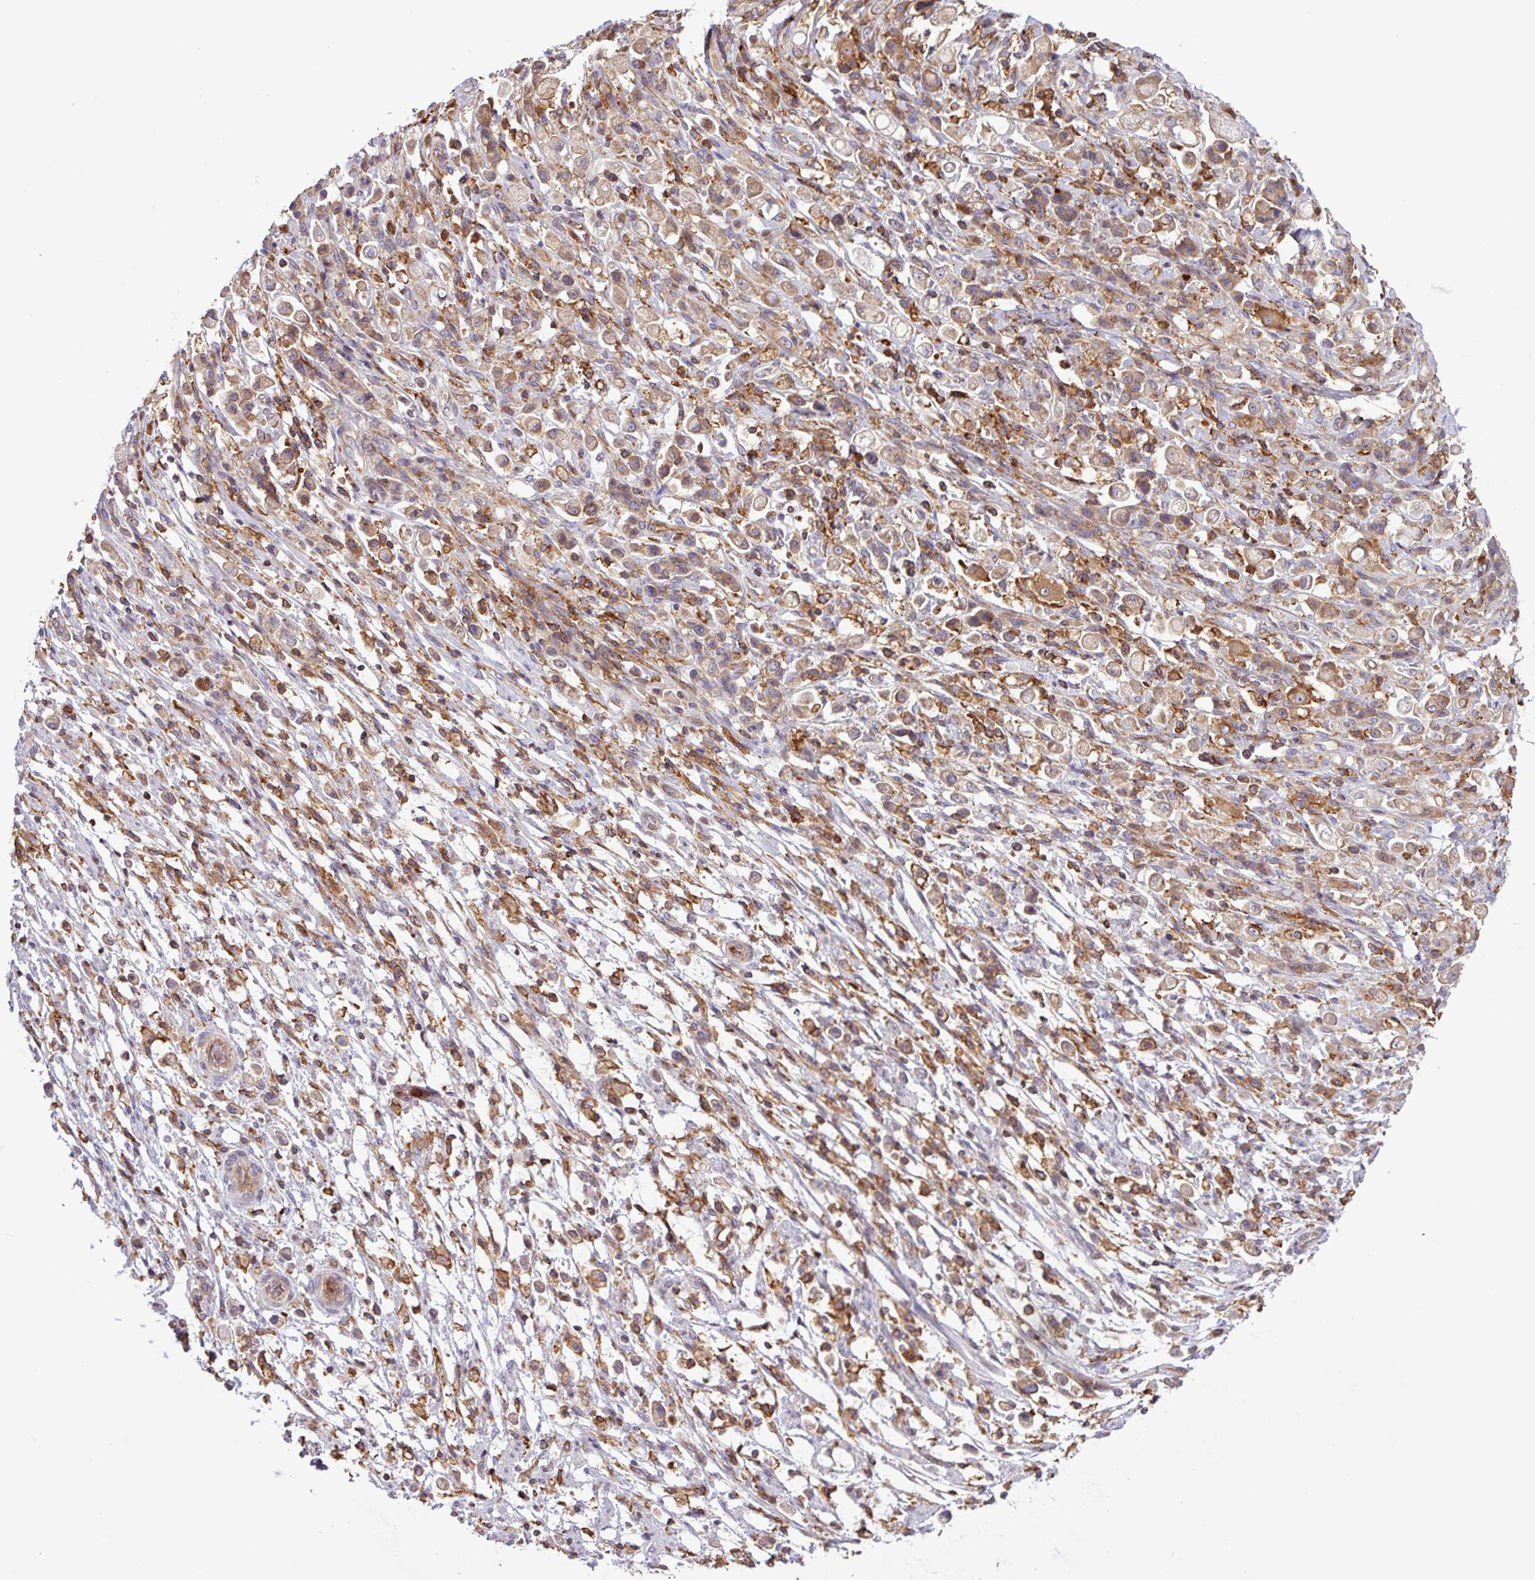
{"staining": {"intensity": "weak", "quantity": ">75%", "location": "cytoplasmic/membranous"}, "tissue": "stomach cancer", "cell_type": "Tumor cells", "image_type": "cancer", "snomed": [{"axis": "morphology", "description": "Adenocarcinoma, NOS"}, {"axis": "topography", "description": "Stomach"}], "caption": "Immunohistochemical staining of stomach adenocarcinoma demonstrates low levels of weak cytoplasmic/membranous staining in approximately >75% of tumor cells. The protein of interest is stained brown, and the nuclei are stained in blue (DAB (3,3'-diaminobenzidine) IHC with brightfield microscopy, high magnification).", "gene": "ACTR3", "patient": {"sex": "female", "age": 60}}